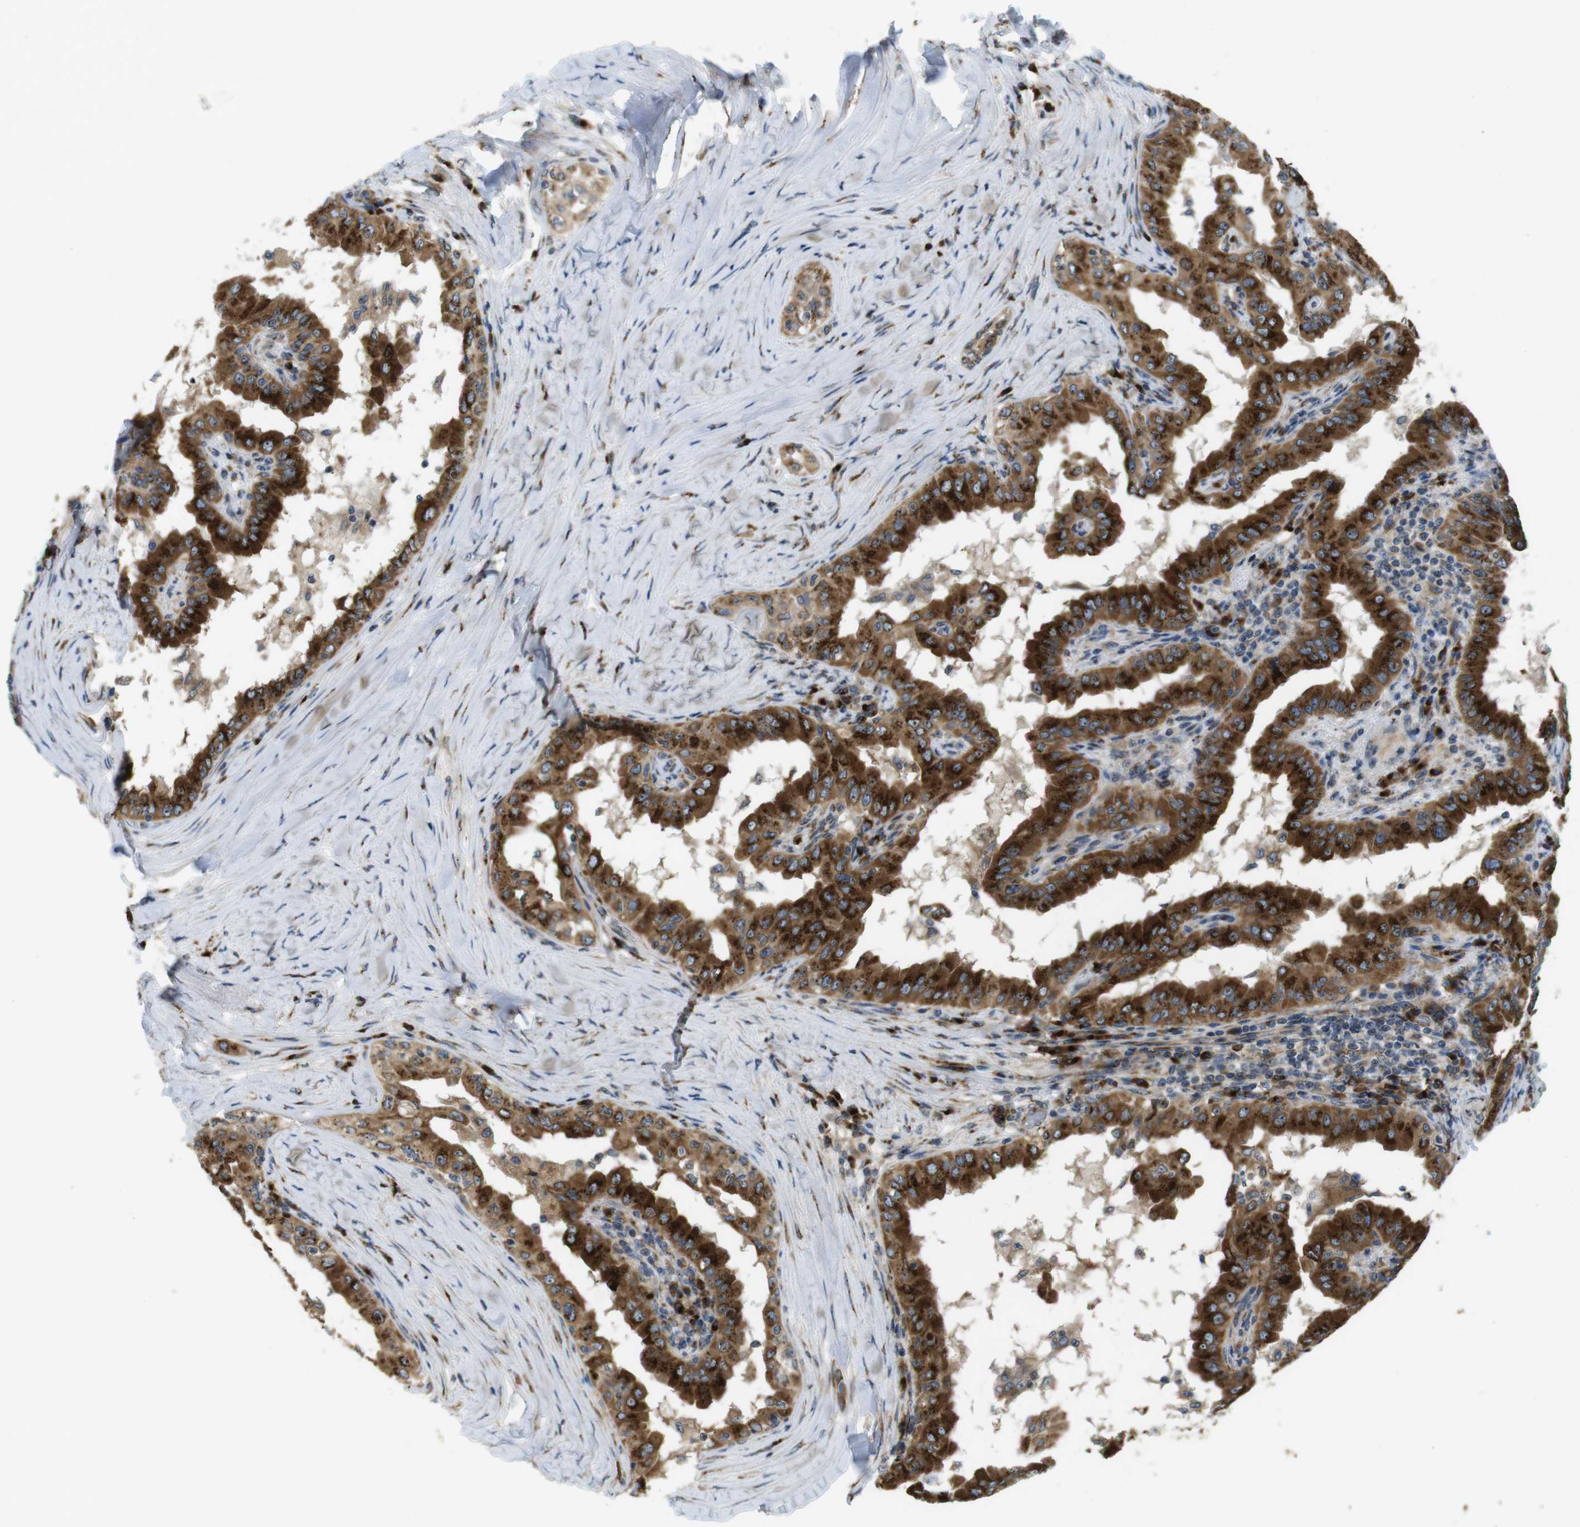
{"staining": {"intensity": "strong", "quantity": ">75%", "location": "cytoplasmic/membranous"}, "tissue": "thyroid cancer", "cell_type": "Tumor cells", "image_type": "cancer", "snomed": [{"axis": "morphology", "description": "Papillary adenocarcinoma, NOS"}, {"axis": "topography", "description": "Thyroid gland"}], "caption": "Protein staining of thyroid papillary adenocarcinoma tissue displays strong cytoplasmic/membranous positivity in approximately >75% of tumor cells. The protein is stained brown, and the nuclei are stained in blue (DAB IHC with brightfield microscopy, high magnification).", "gene": "TMEM143", "patient": {"sex": "male", "age": 33}}